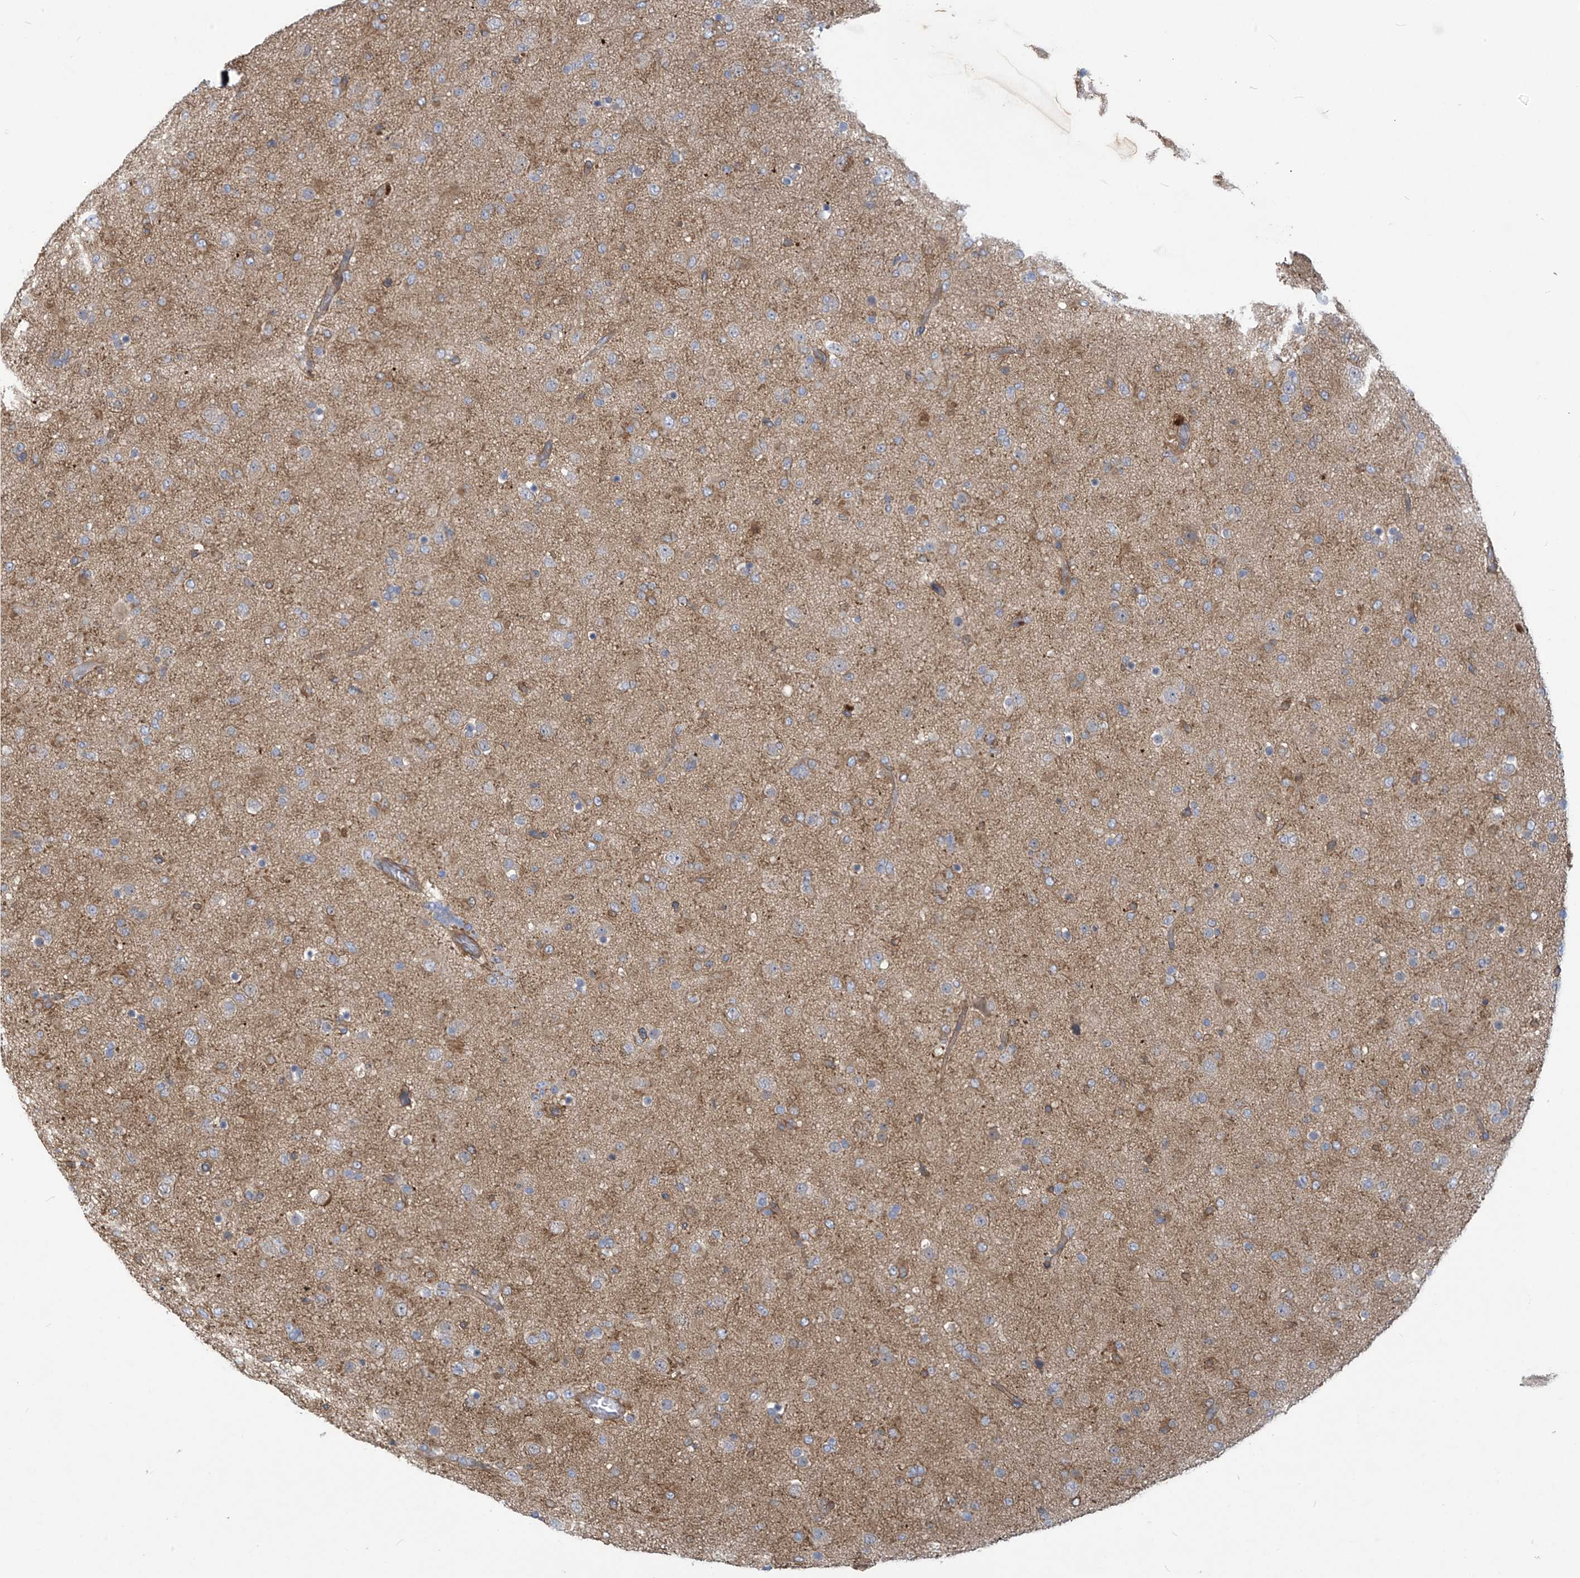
{"staining": {"intensity": "weak", "quantity": "25%-75%", "location": "cytoplasmic/membranous"}, "tissue": "glioma", "cell_type": "Tumor cells", "image_type": "cancer", "snomed": [{"axis": "morphology", "description": "Glioma, malignant, Low grade"}, {"axis": "topography", "description": "Brain"}], "caption": "There is low levels of weak cytoplasmic/membranous expression in tumor cells of malignant glioma (low-grade), as demonstrated by immunohistochemical staining (brown color).", "gene": "ADI1", "patient": {"sex": "male", "age": 65}}